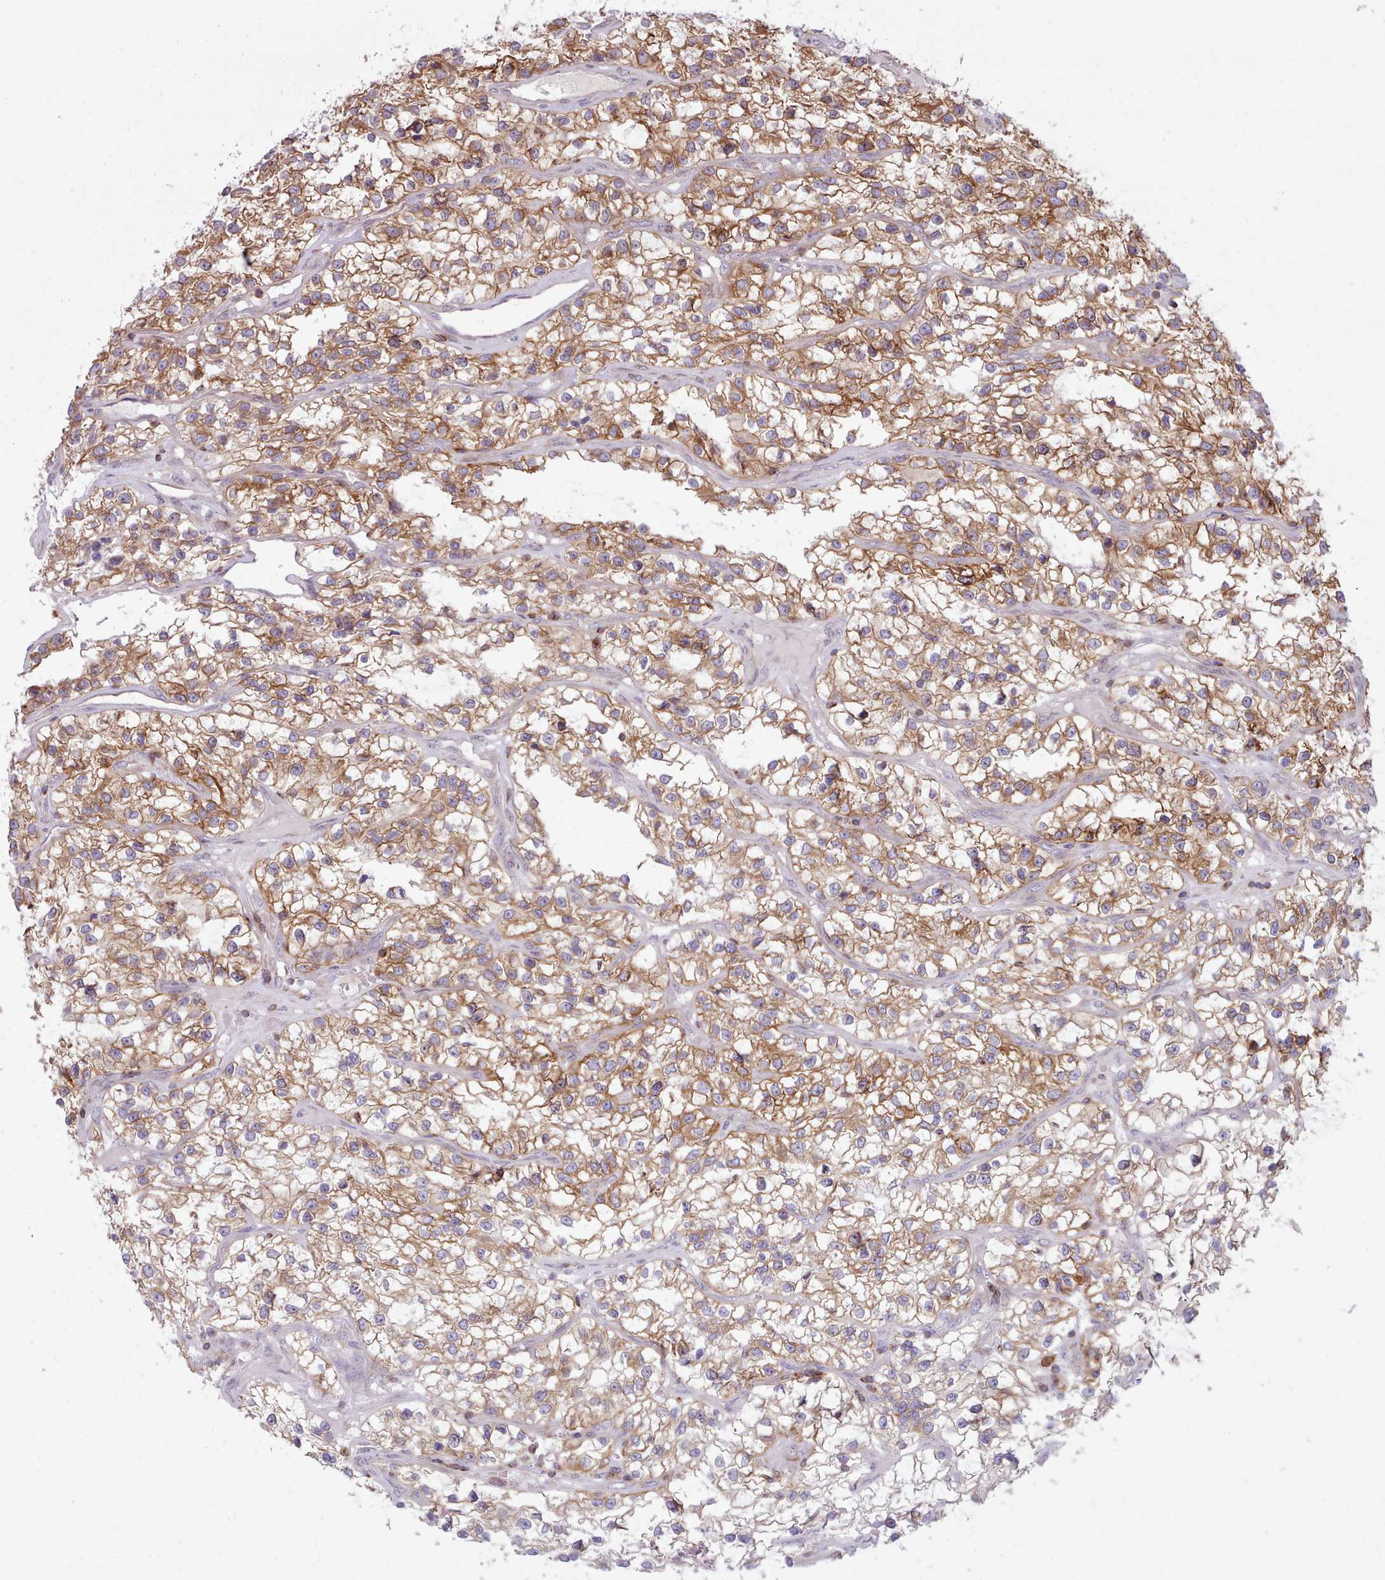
{"staining": {"intensity": "moderate", "quantity": ">75%", "location": "cytoplasmic/membranous"}, "tissue": "renal cancer", "cell_type": "Tumor cells", "image_type": "cancer", "snomed": [{"axis": "morphology", "description": "Adenocarcinoma, NOS"}, {"axis": "topography", "description": "Kidney"}], "caption": "Renal cancer (adenocarcinoma) tissue demonstrates moderate cytoplasmic/membranous expression in approximately >75% of tumor cells", "gene": "CRYBG1", "patient": {"sex": "female", "age": 57}}